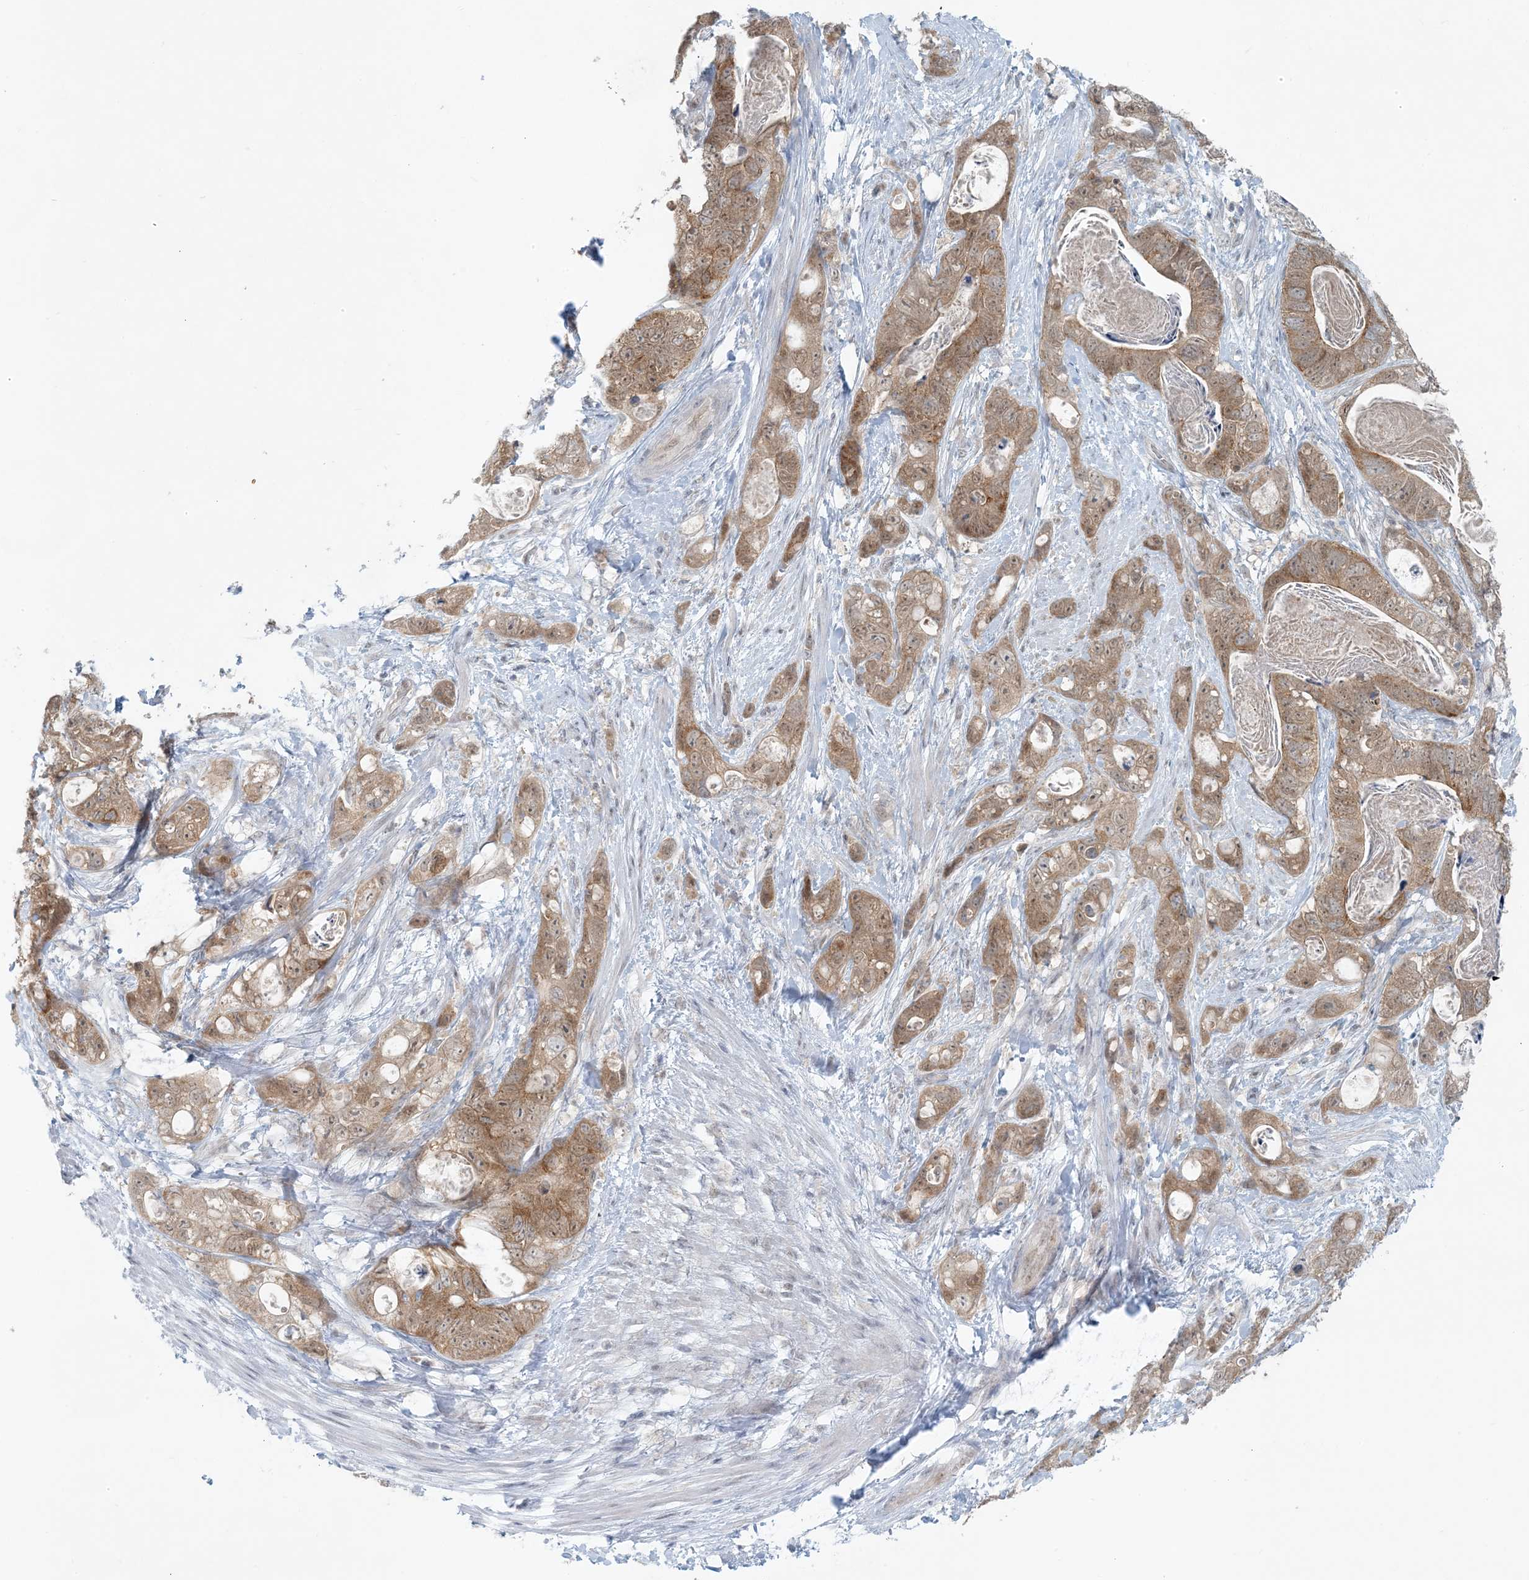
{"staining": {"intensity": "moderate", "quantity": ">75%", "location": "cytoplasmic/membranous"}, "tissue": "stomach cancer", "cell_type": "Tumor cells", "image_type": "cancer", "snomed": [{"axis": "morphology", "description": "Normal tissue, NOS"}, {"axis": "morphology", "description": "Adenocarcinoma, NOS"}, {"axis": "topography", "description": "Stomach"}], "caption": "Immunohistochemical staining of stomach cancer demonstrates medium levels of moderate cytoplasmic/membranous expression in approximately >75% of tumor cells.", "gene": "OBI1", "patient": {"sex": "female", "age": 89}}